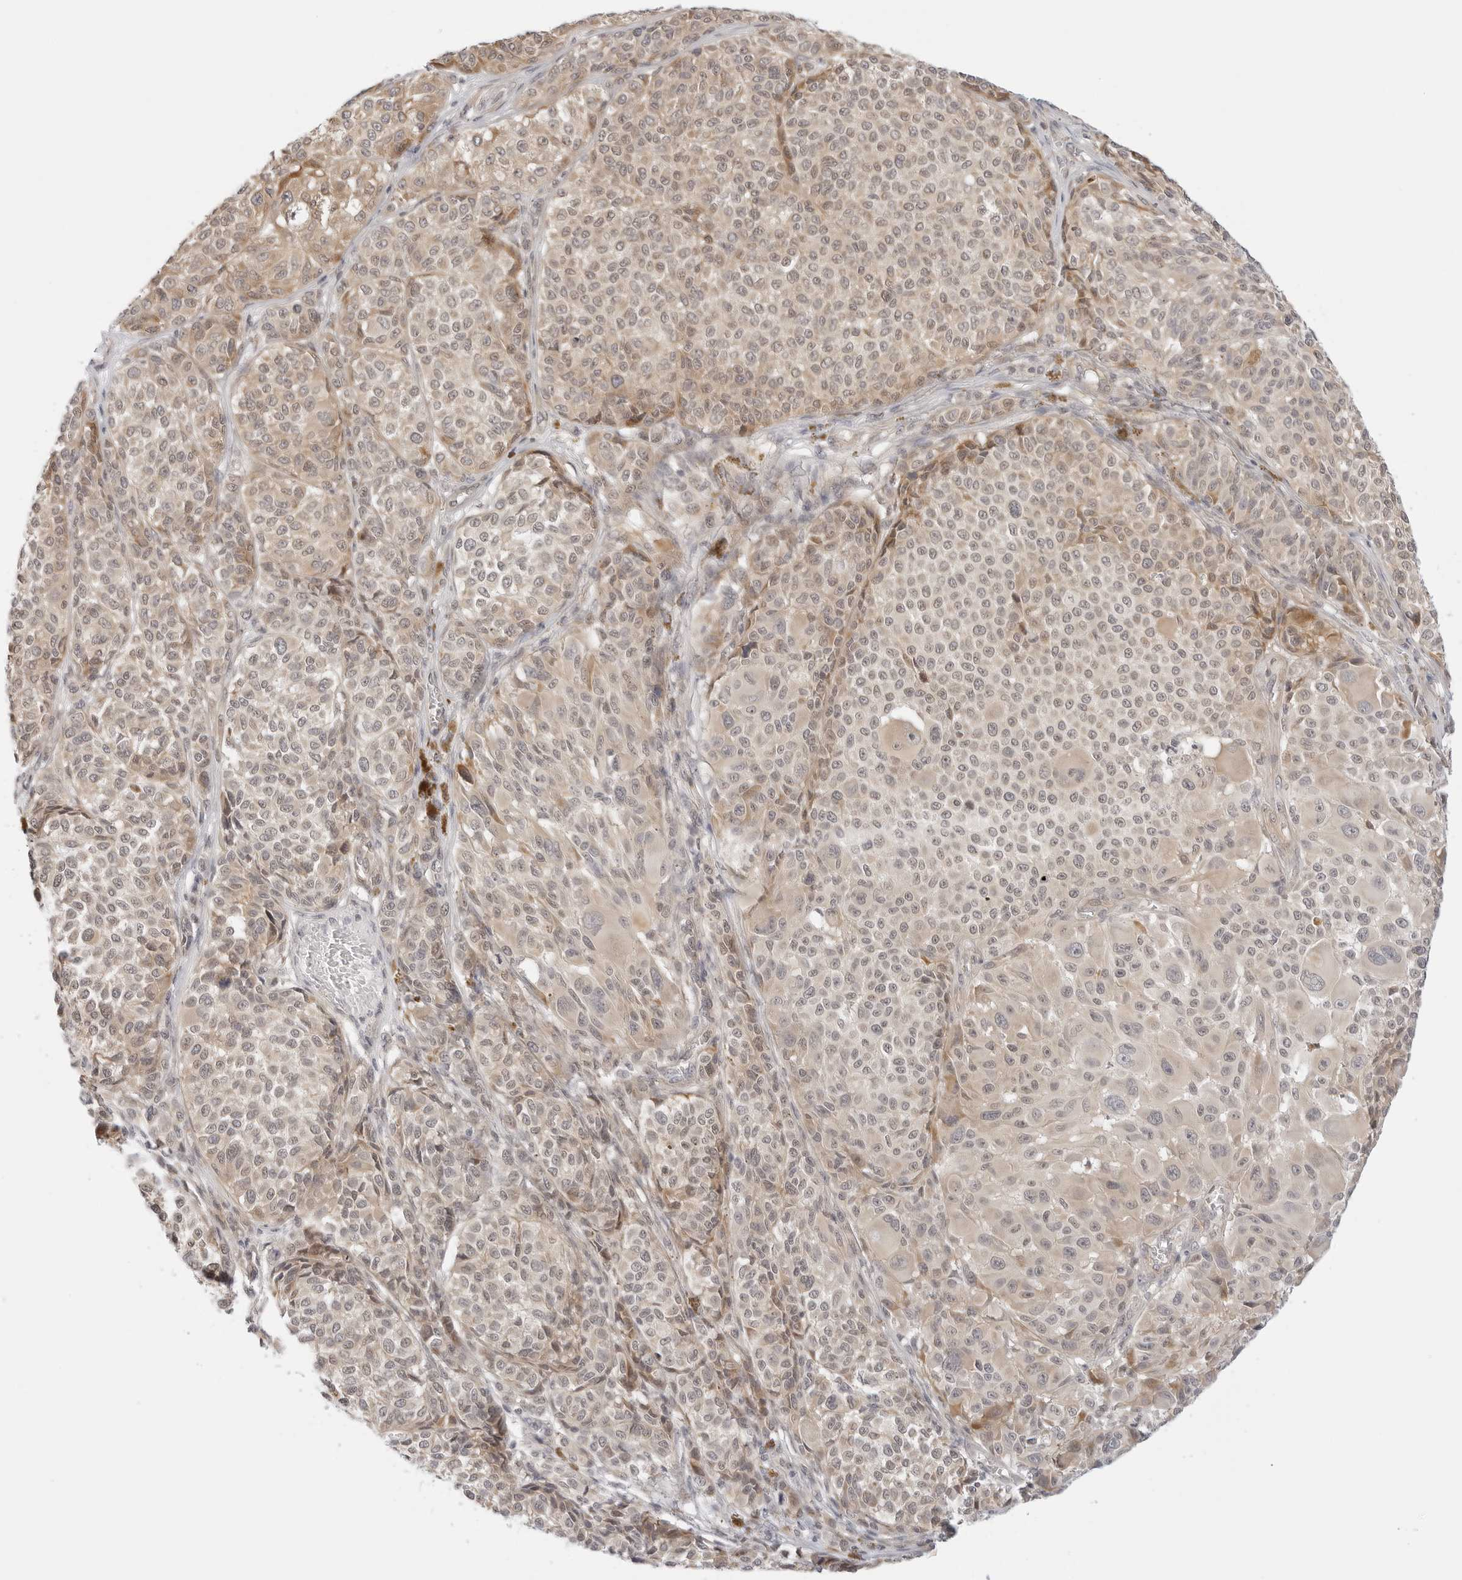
{"staining": {"intensity": "moderate", "quantity": "<25%", "location": "cytoplasmic/membranous"}, "tissue": "melanoma", "cell_type": "Tumor cells", "image_type": "cancer", "snomed": [{"axis": "morphology", "description": "Malignant melanoma, NOS"}, {"axis": "topography", "description": "Skin"}], "caption": "Protein expression analysis of human malignant melanoma reveals moderate cytoplasmic/membranous staining in about <25% of tumor cells. (Brightfield microscopy of DAB IHC at high magnification).", "gene": "TCP1", "patient": {"sex": "male", "age": 83}}